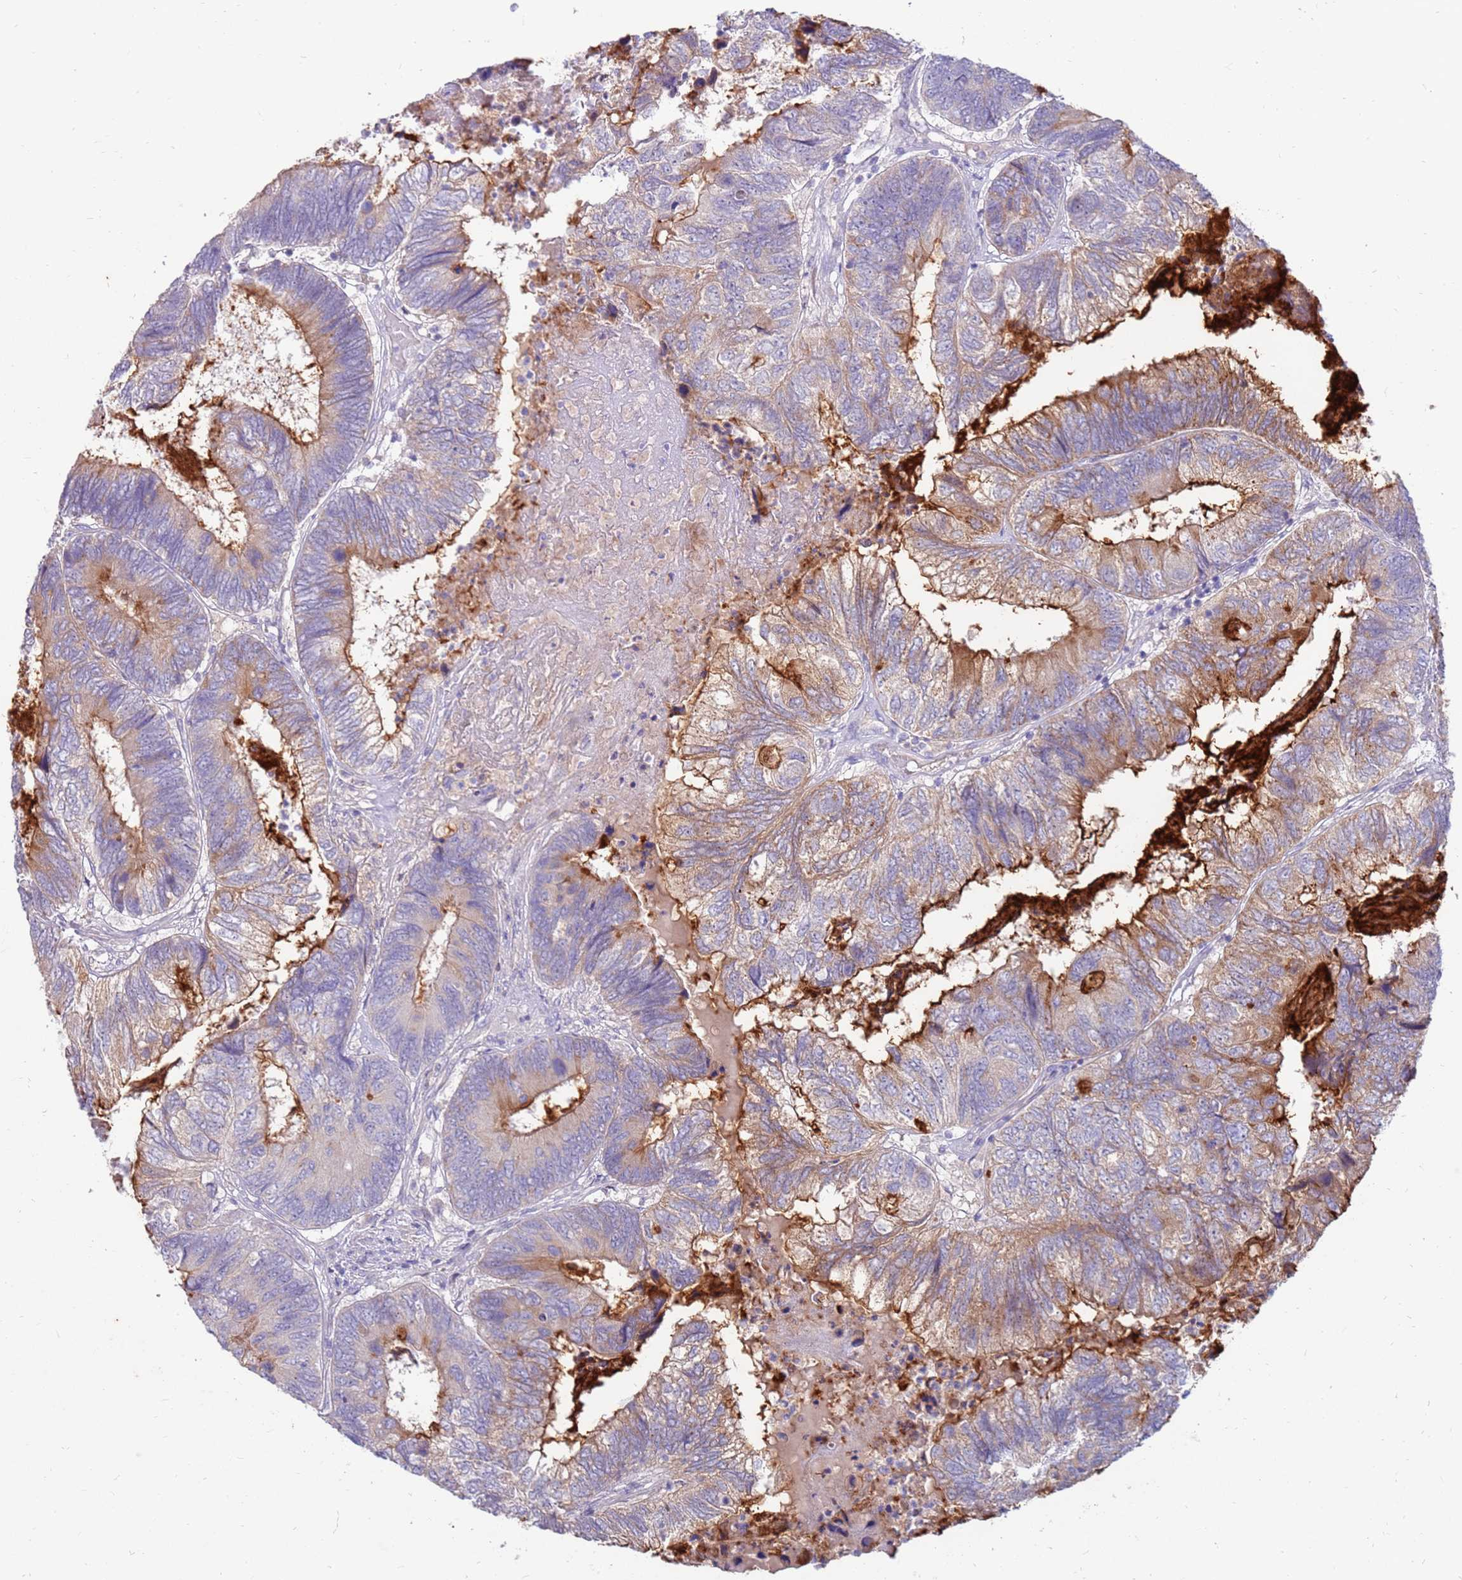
{"staining": {"intensity": "moderate", "quantity": "25%-75%", "location": "cytoplasmic/membranous"}, "tissue": "colorectal cancer", "cell_type": "Tumor cells", "image_type": "cancer", "snomed": [{"axis": "morphology", "description": "Adenocarcinoma, NOS"}, {"axis": "topography", "description": "Colon"}], "caption": "IHC (DAB) staining of colorectal cancer (adenocarcinoma) reveals moderate cytoplasmic/membranous protein positivity in approximately 25%-75% of tumor cells.", "gene": "SLC44A4", "patient": {"sex": "female", "age": 67}}